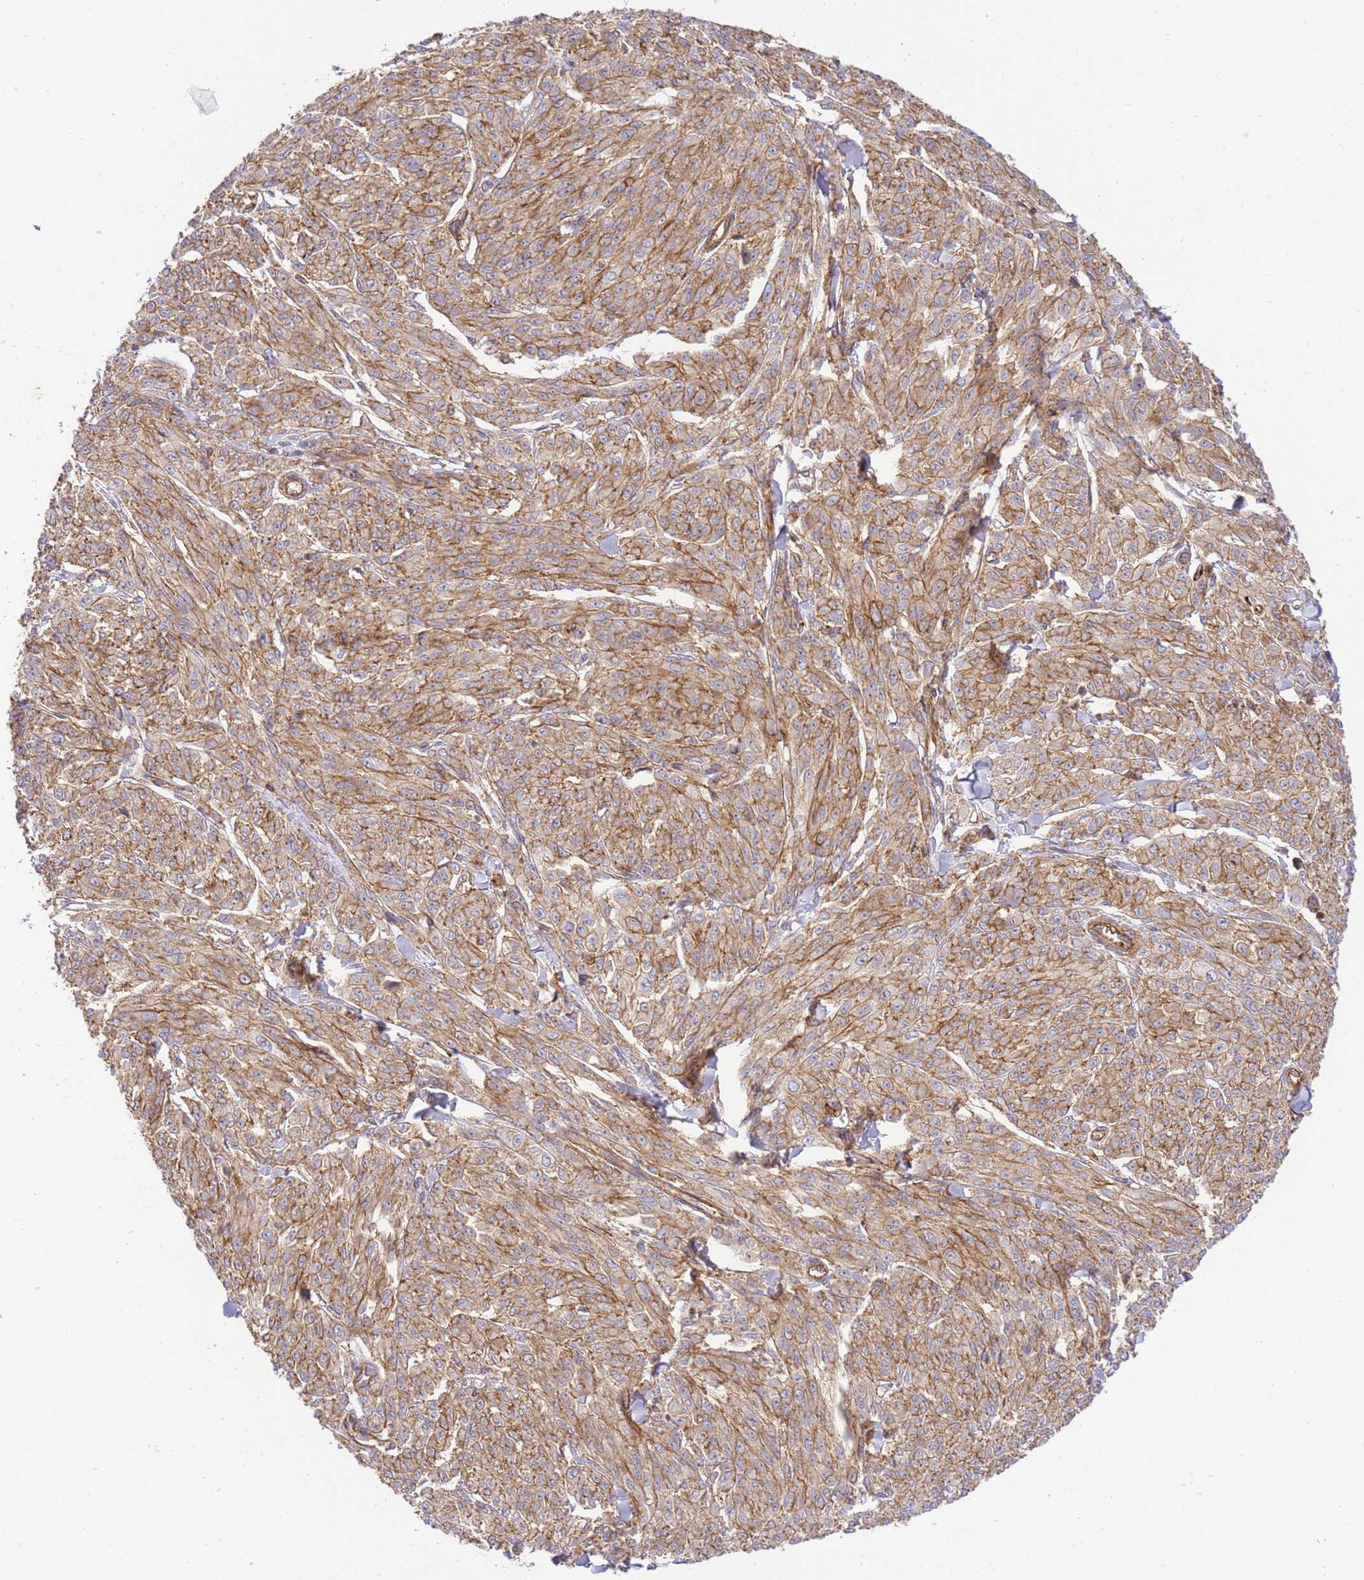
{"staining": {"intensity": "moderate", "quantity": ">75%", "location": "cytoplasmic/membranous"}, "tissue": "melanoma", "cell_type": "Tumor cells", "image_type": "cancer", "snomed": [{"axis": "morphology", "description": "Malignant melanoma, NOS"}, {"axis": "topography", "description": "Skin"}], "caption": "Approximately >75% of tumor cells in melanoma show moderate cytoplasmic/membranous protein staining as visualized by brown immunohistochemical staining.", "gene": "EFCAB8", "patient": {"sex": "female", "age": 52}}